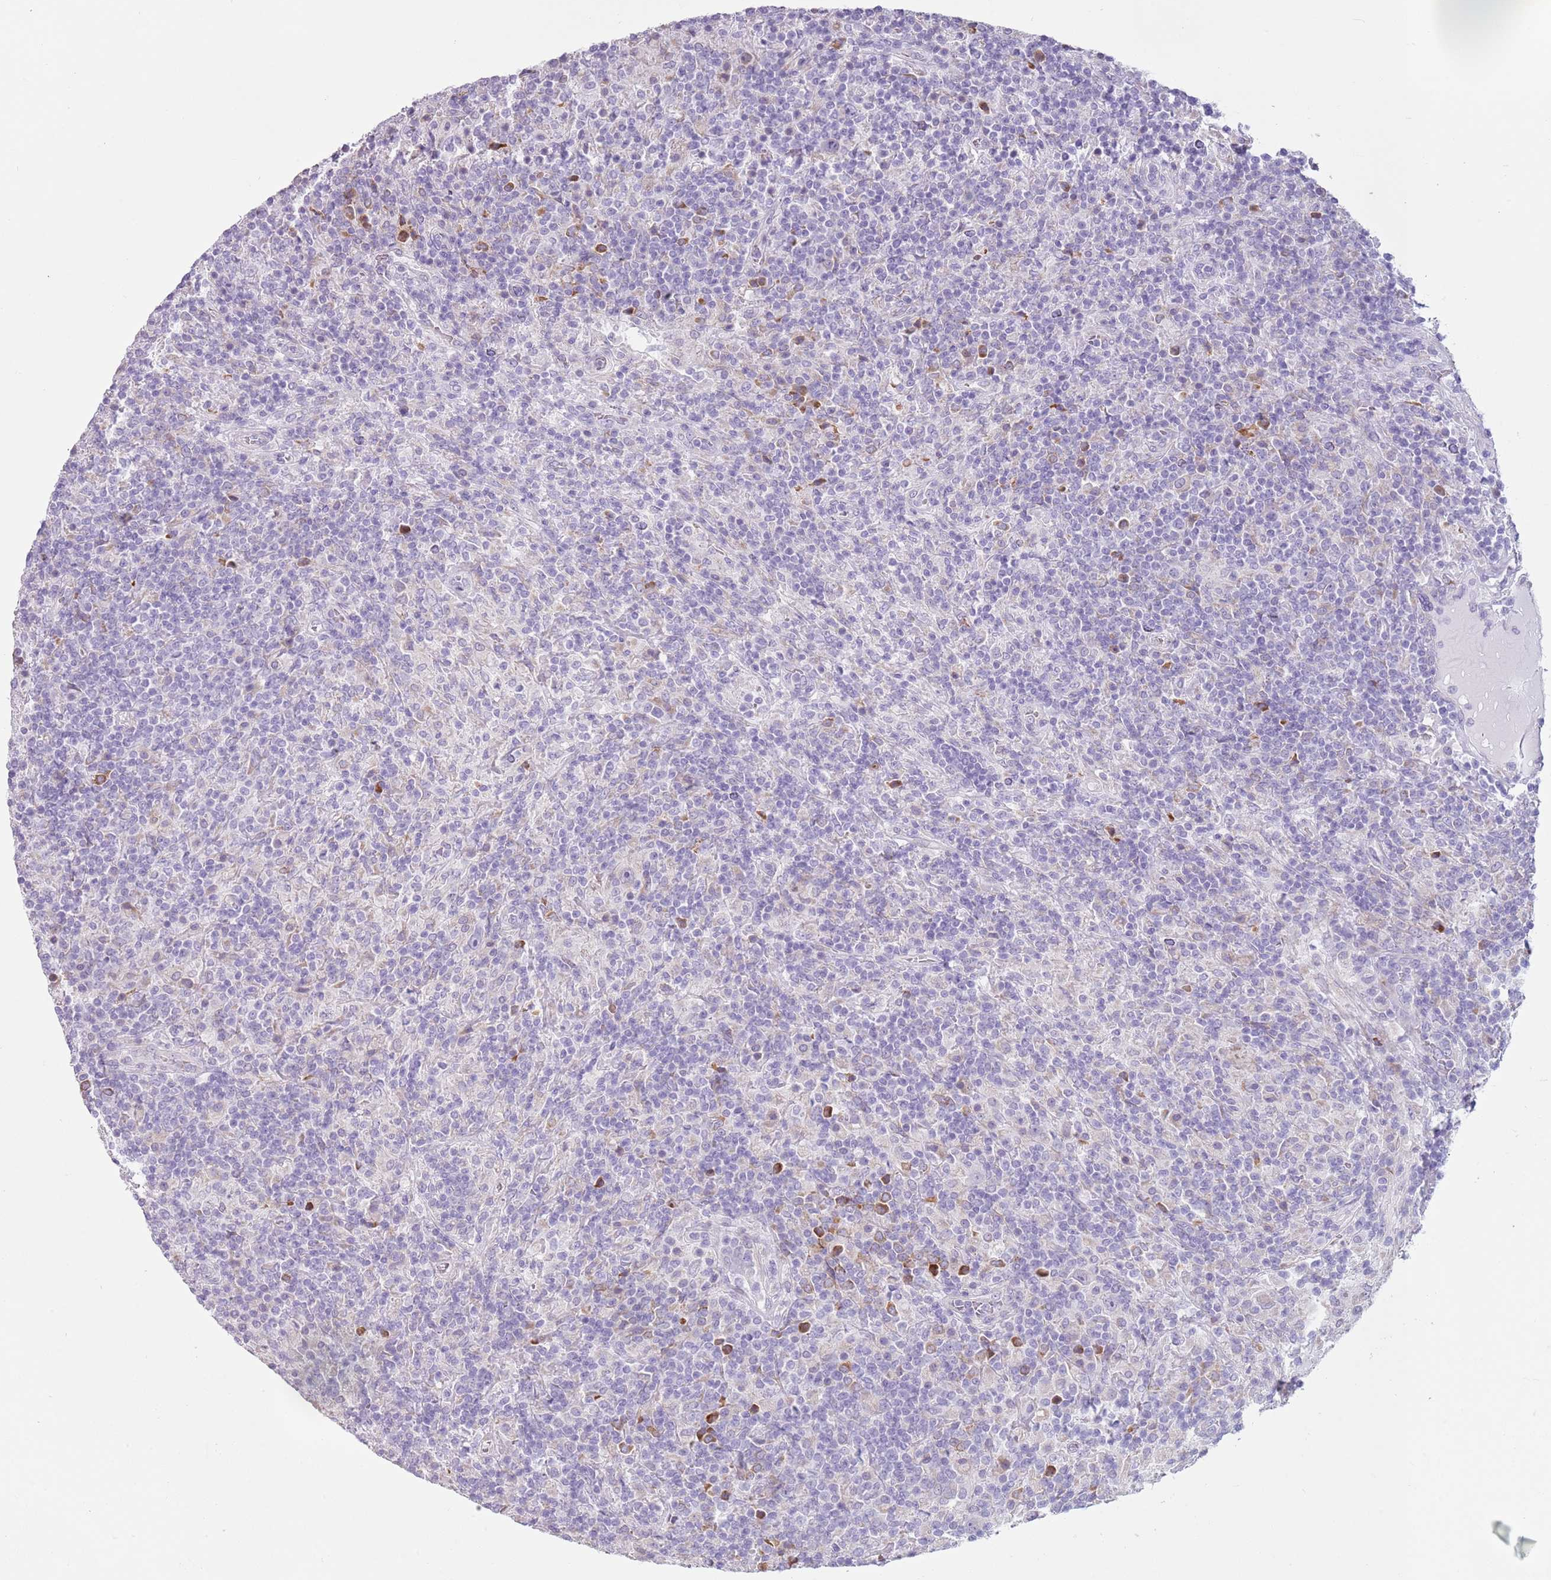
{"staining": {"intensity": "negative", "quantity": "none", "location": "none"}, "tissue": "lymphoma", "cell_type": "Tumor cells", "image_type": "cancer", "snomed": [{"axis": "morphology", "description": "Hodgkin's disease, NOS"}, {"axis": "topography", "description": "Lymph node"}], "caption": "Immunohistochemical staining of Hodgkin's disease displays no significant expression in tumor cells.", "gene": "HYOU1", "patient": {"sex": "male", "age": 70}}